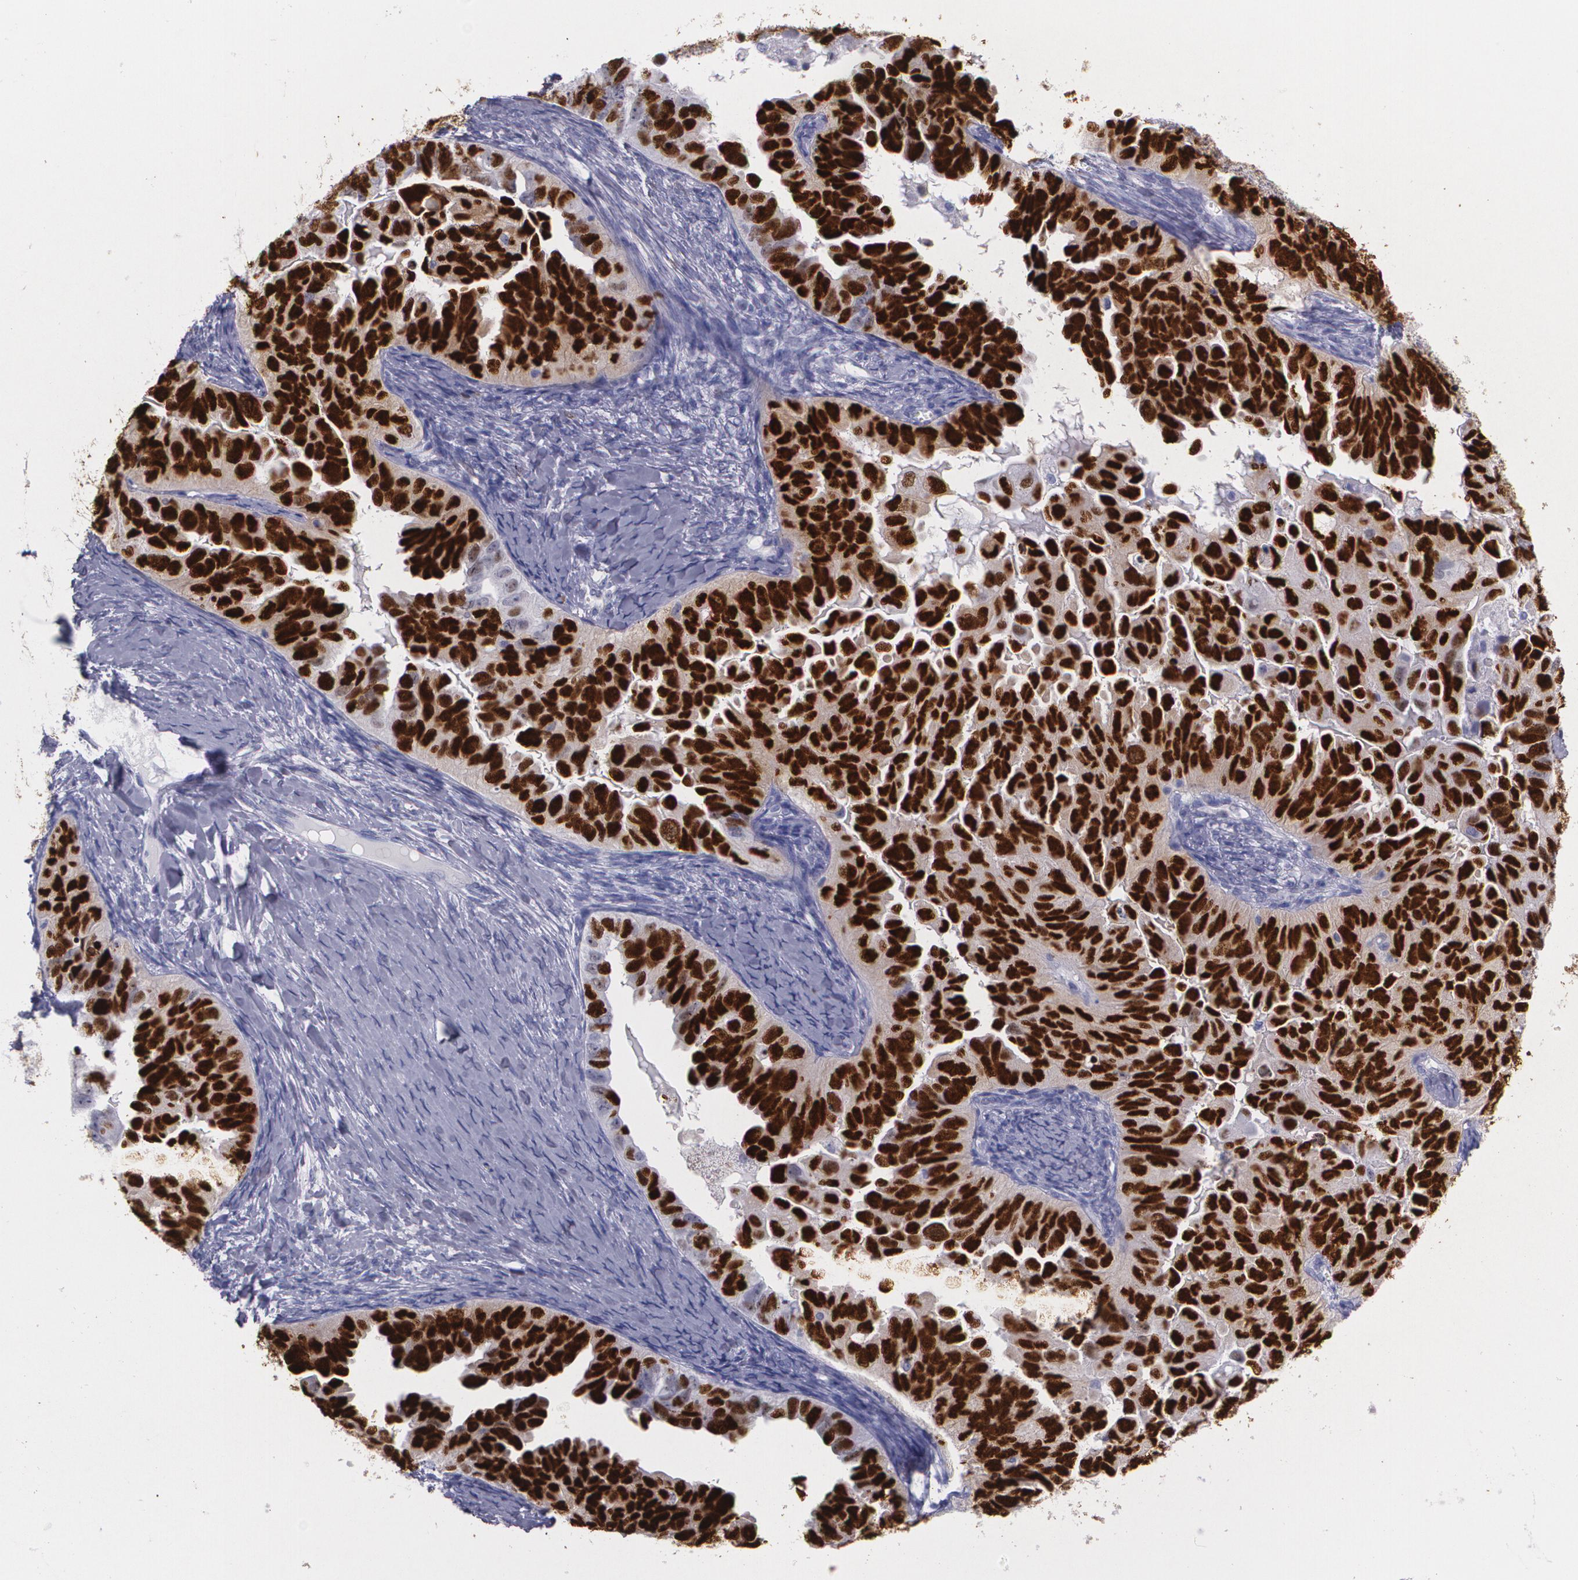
{"staining": {"intensity": "strong", "quantity": ">75%", "location": "nuclear"}, "tissue": "ovarian cancer", "cell_type": "Tumor cells", "image_type": "cancer", "snomed": [{"axis": "morphology", "description": "Cystadenocarcinoma, serous, NOS"}, {"axis": "topography", "description": "Ovary"}], "caption": "IHC image of neoplastic tissue: human serous cystadenocarcinoma (ovarian) stained using immunohistochemistry (IHC) displays high levels of strong protein expression localized specifically in the nuclear of tumor cells, appearing as a nuclear brown color.", "gene": "TP53", "patient": {"sex": "female", "age": 82}}